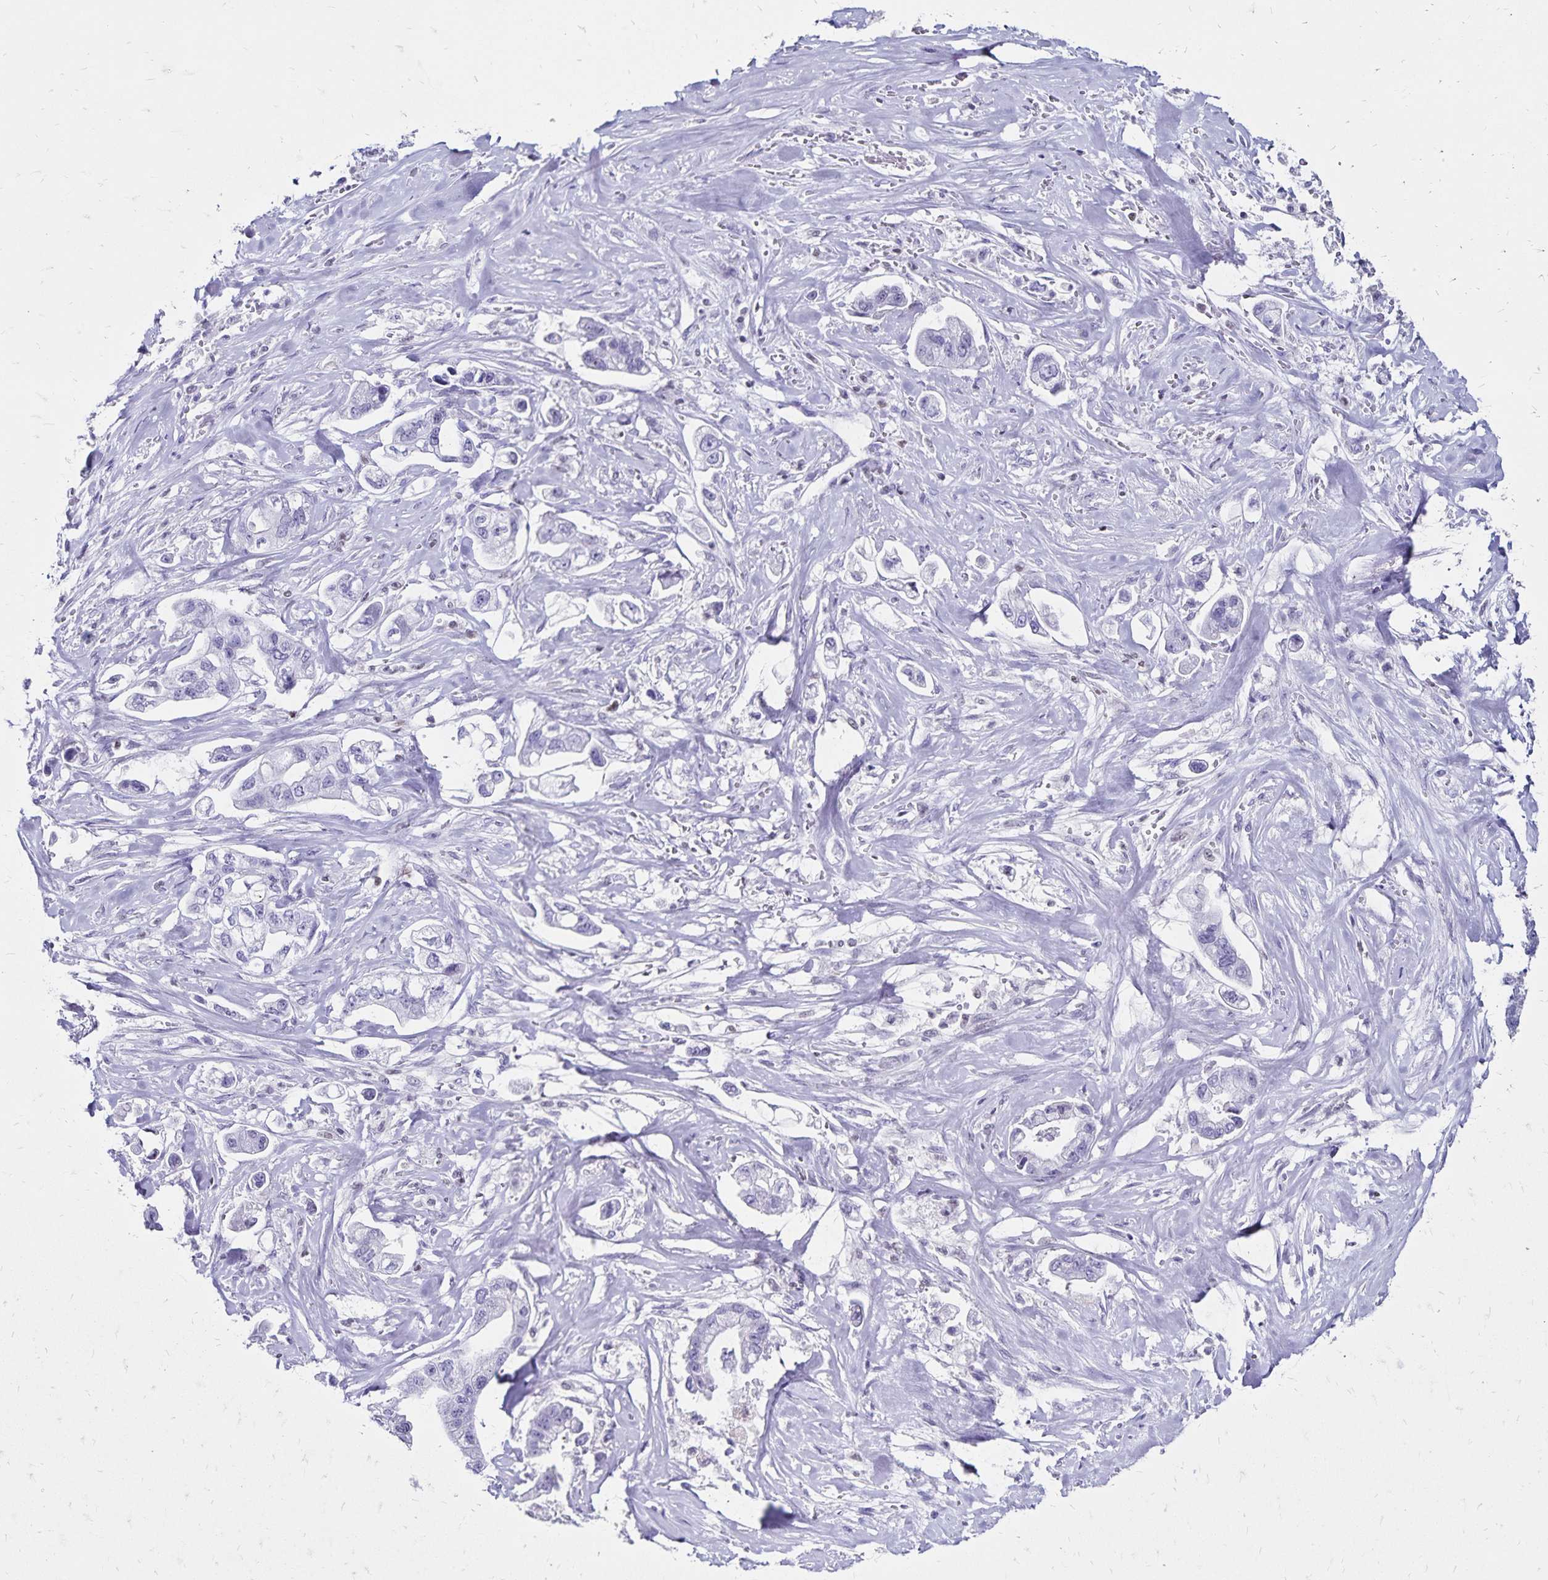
{"staining": {"intensity": "negative", "quantity": "none", "location": "none"}, "tissue": "stomach cancer", "cell_type": "Tumor cells", "image_type": "cancer", "snomed": [{"axis": "morphology", "description": "Adenocarcinoma, NOS"}, {"axis": "topography", "description": "Stomach"}], "caption": "There is no significant positivity in tumor cells of stomach adenocarcinoma.", "gene": "IKZF1", "patient": {"sex": "male", "age": 62}}